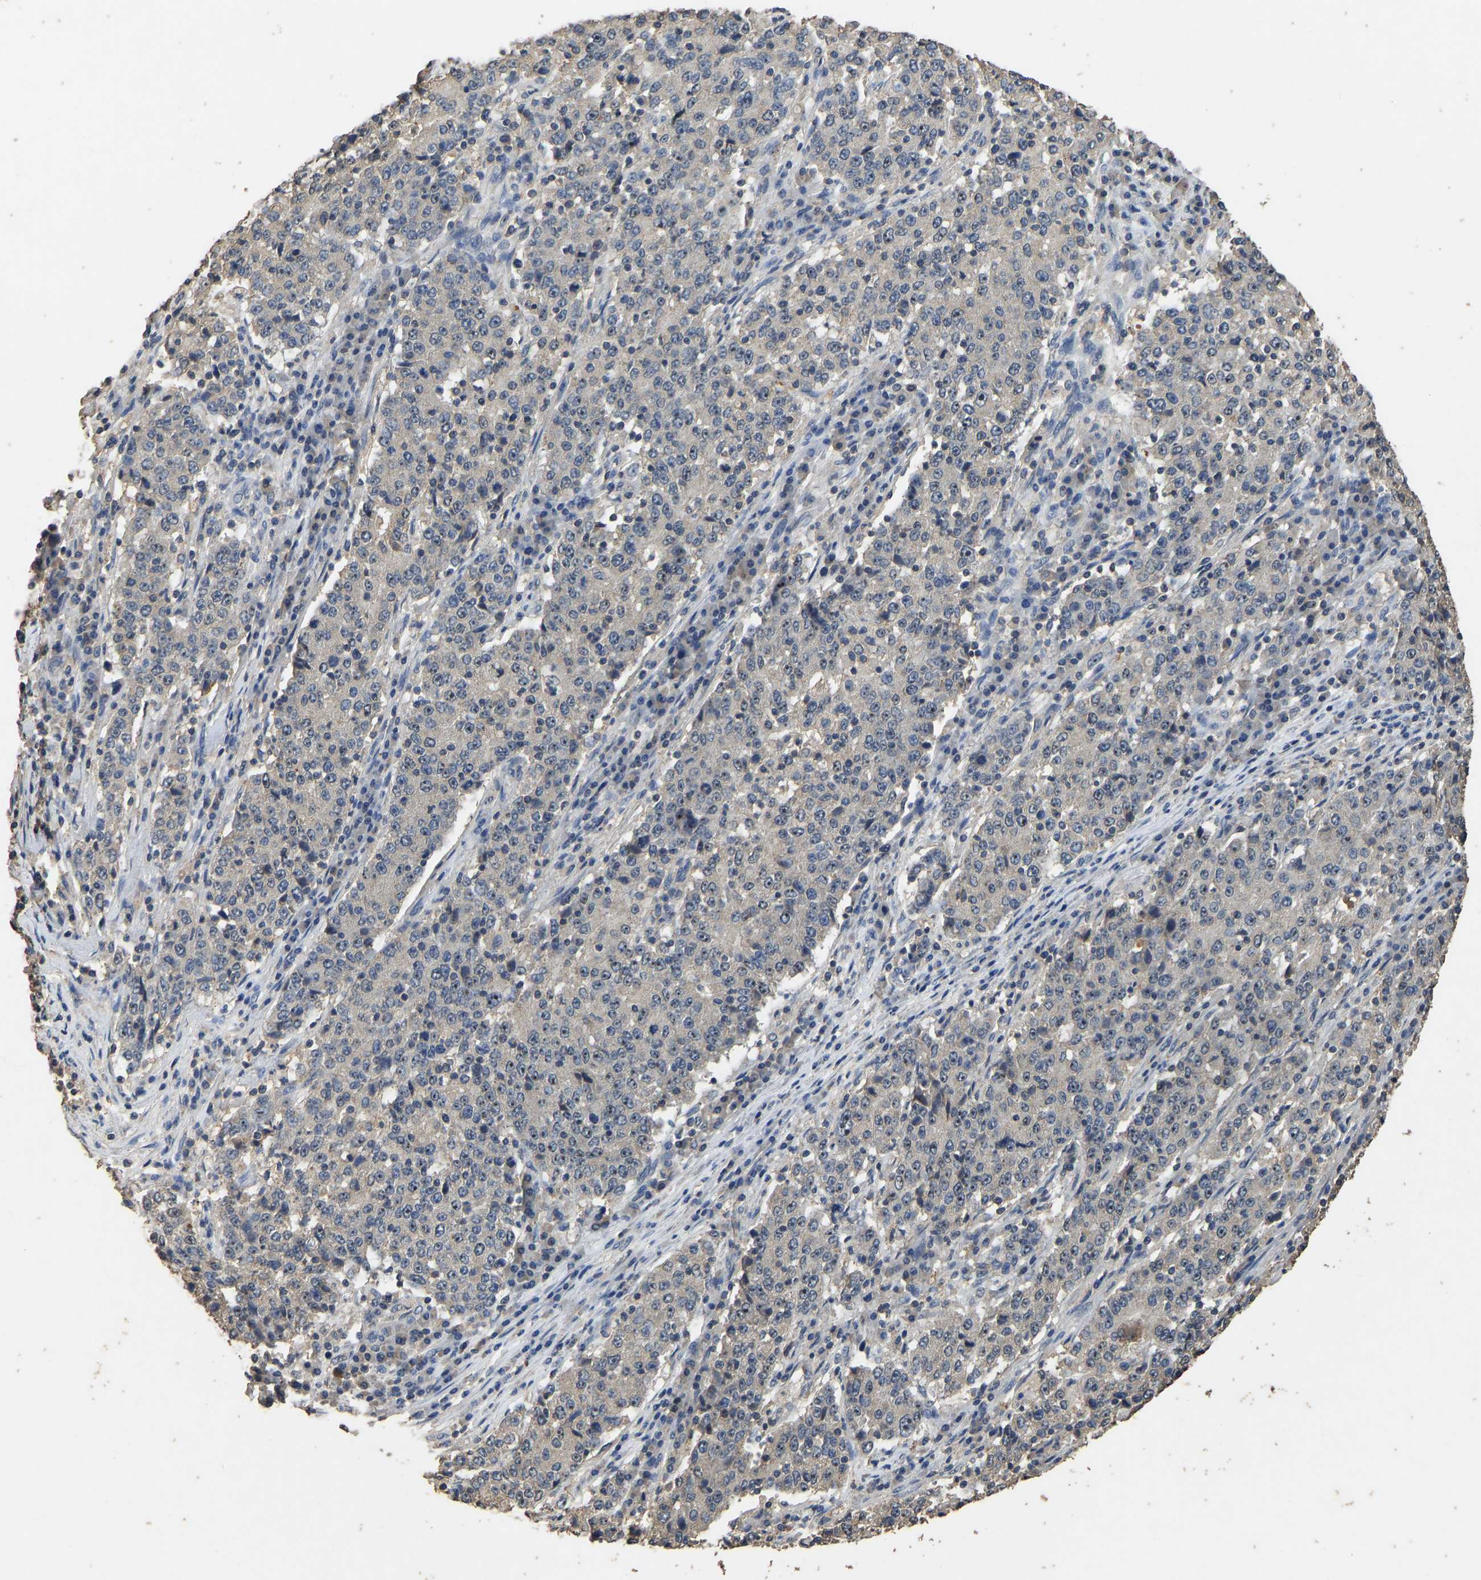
{"staining": {"intensity": "negative", "quantity": "none", "location": "none"}, "tissue": "stomach cancer", "cell_type": "Tumor cells", "image_type": "cancer", "snomed": [{"axis": "morphology", "description": "Adenocarcinoma, NOS"}, {"axis": "topography", "description": "Stomach"}], "caption": "Stomach adenocarcinoma stained for a protein using immunohistochemistry (IHC) exhibits no staining tumor cells.", "gene": "CIDEC", "patient": {"sex": "male", "age": 59}}